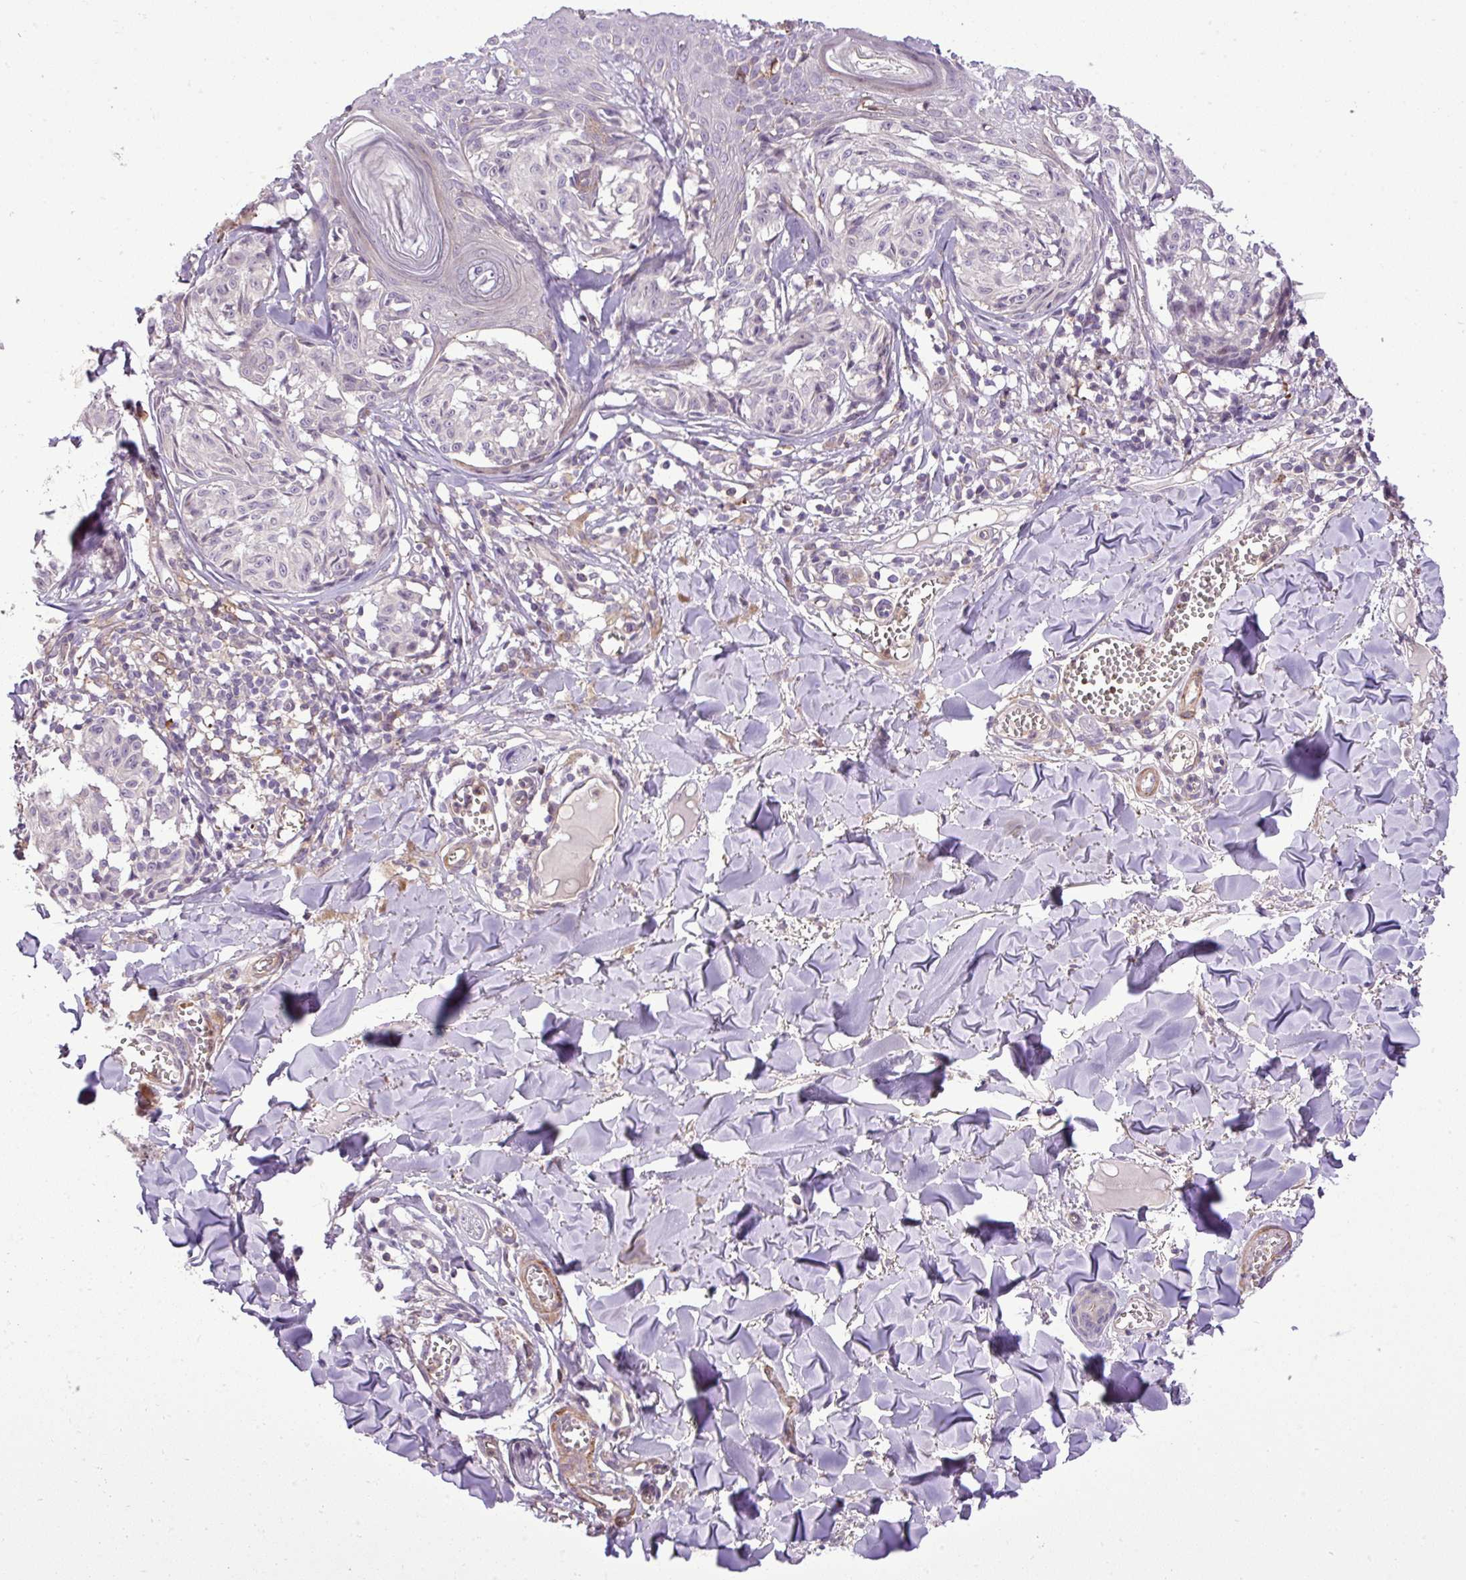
{"staining": {"intensity": "negative", "quantity": "none", "location": "none"}, "tissue": "melanoma", "cell_type": "Tumor cells", "image_type": "cancer", "snomed": [{"axis": "morphology", "description": "Malignant melanoma, NOS"}, {"axis": "topography", "description": "Skin"}], "caption": "This is an immunohistochemistry (IHC) histopathology image of malignant melanoma. There is no positivity in tumor cells.", "gene": "NBEAL2", "patient": {"sex": "female", "age": 43}}